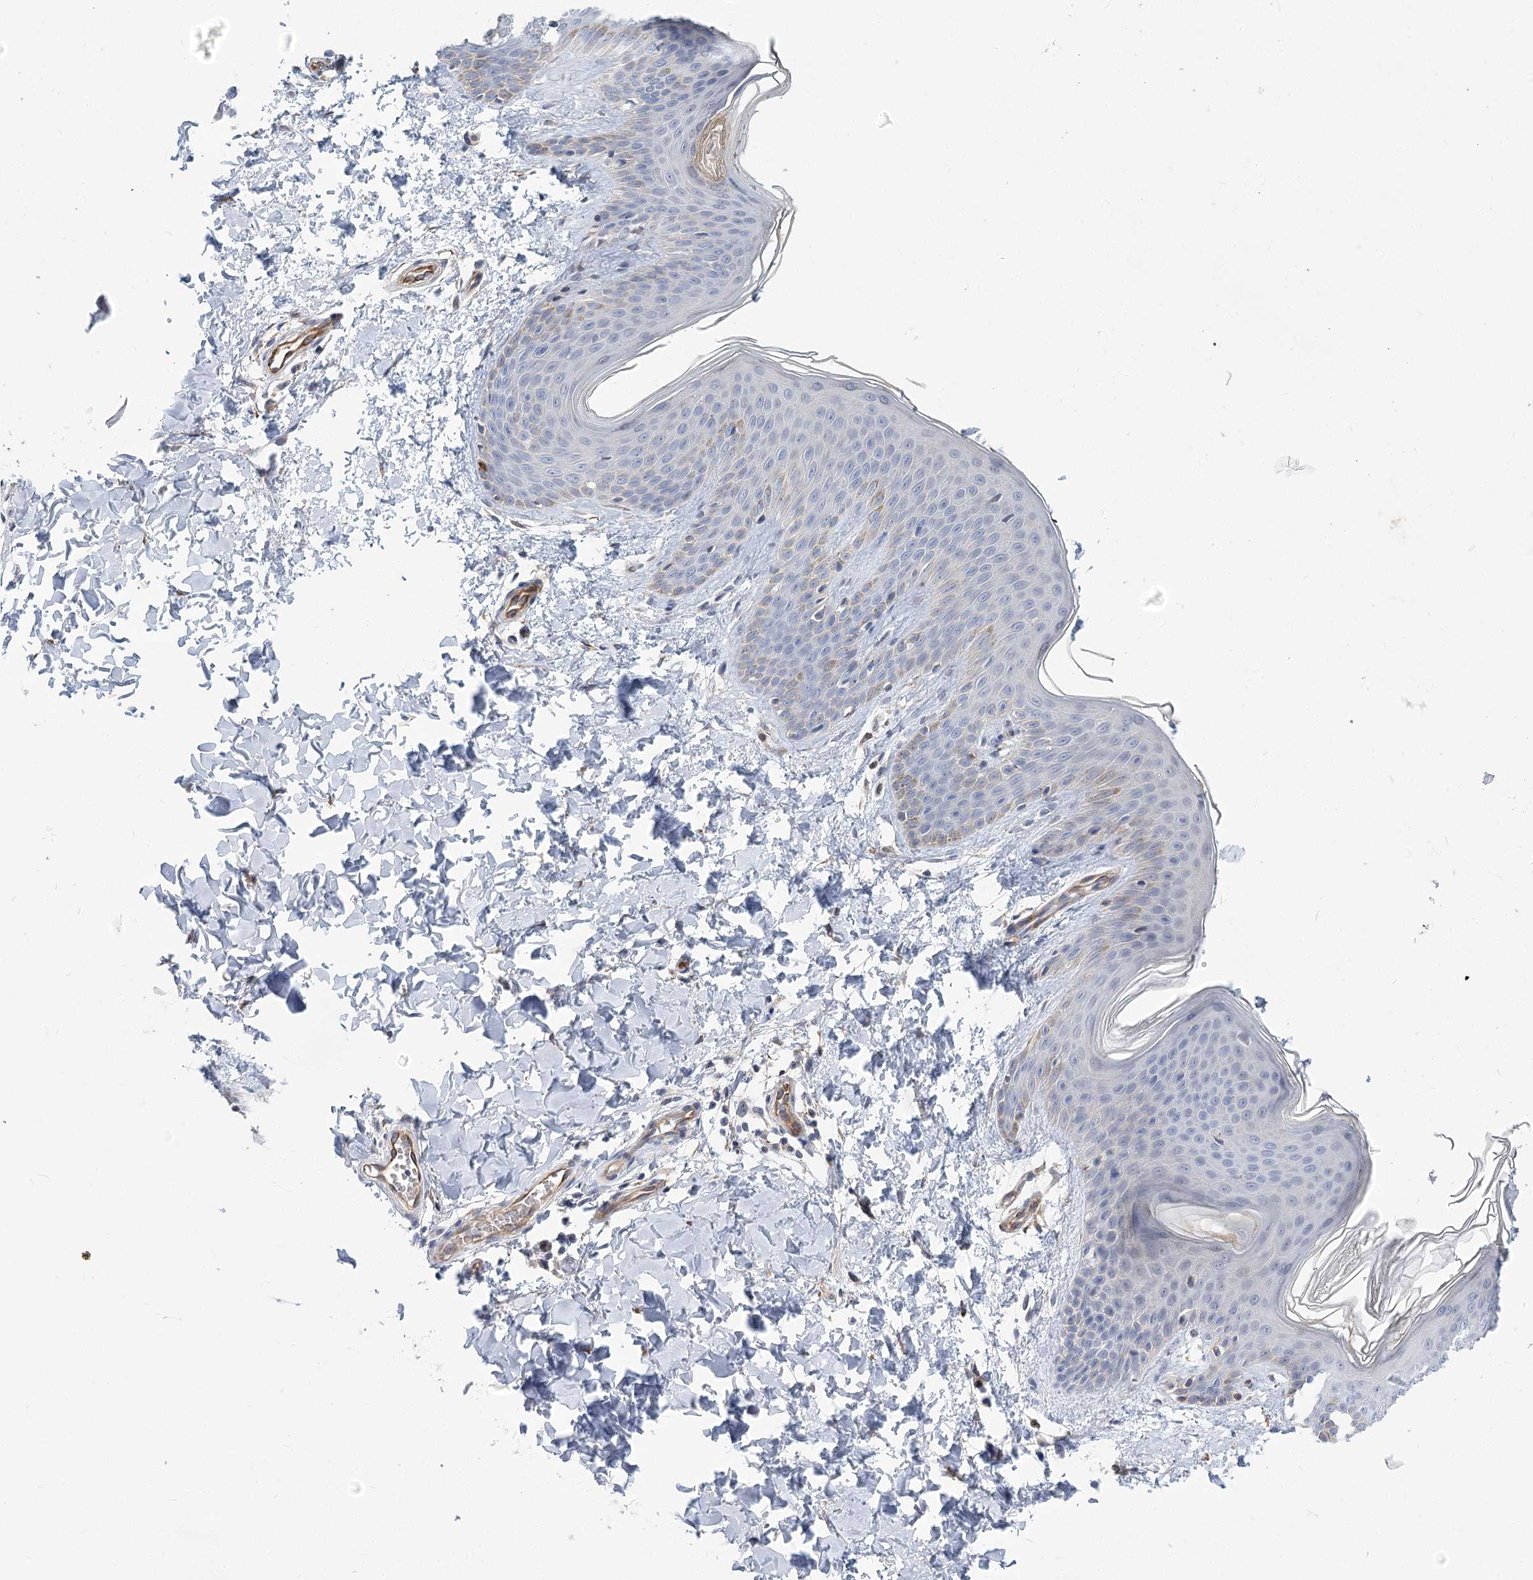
{"staining": {"intensity": "negative", "quantity": "none", "location": "none"}, "tissue": "skin", "cell_type": "Fibroblasts", "image_type": "normal", "snomed": [{"axis": "morphology", "description": "Normal tissue, NOS"}, {"axis": "topography", "description": "Skin"}], "caption": "Histopathology image shows no protein expression in fibroblasts of benign skin.", "gene": "THAP6", "patient": {"sex": "male", "age": 36}}